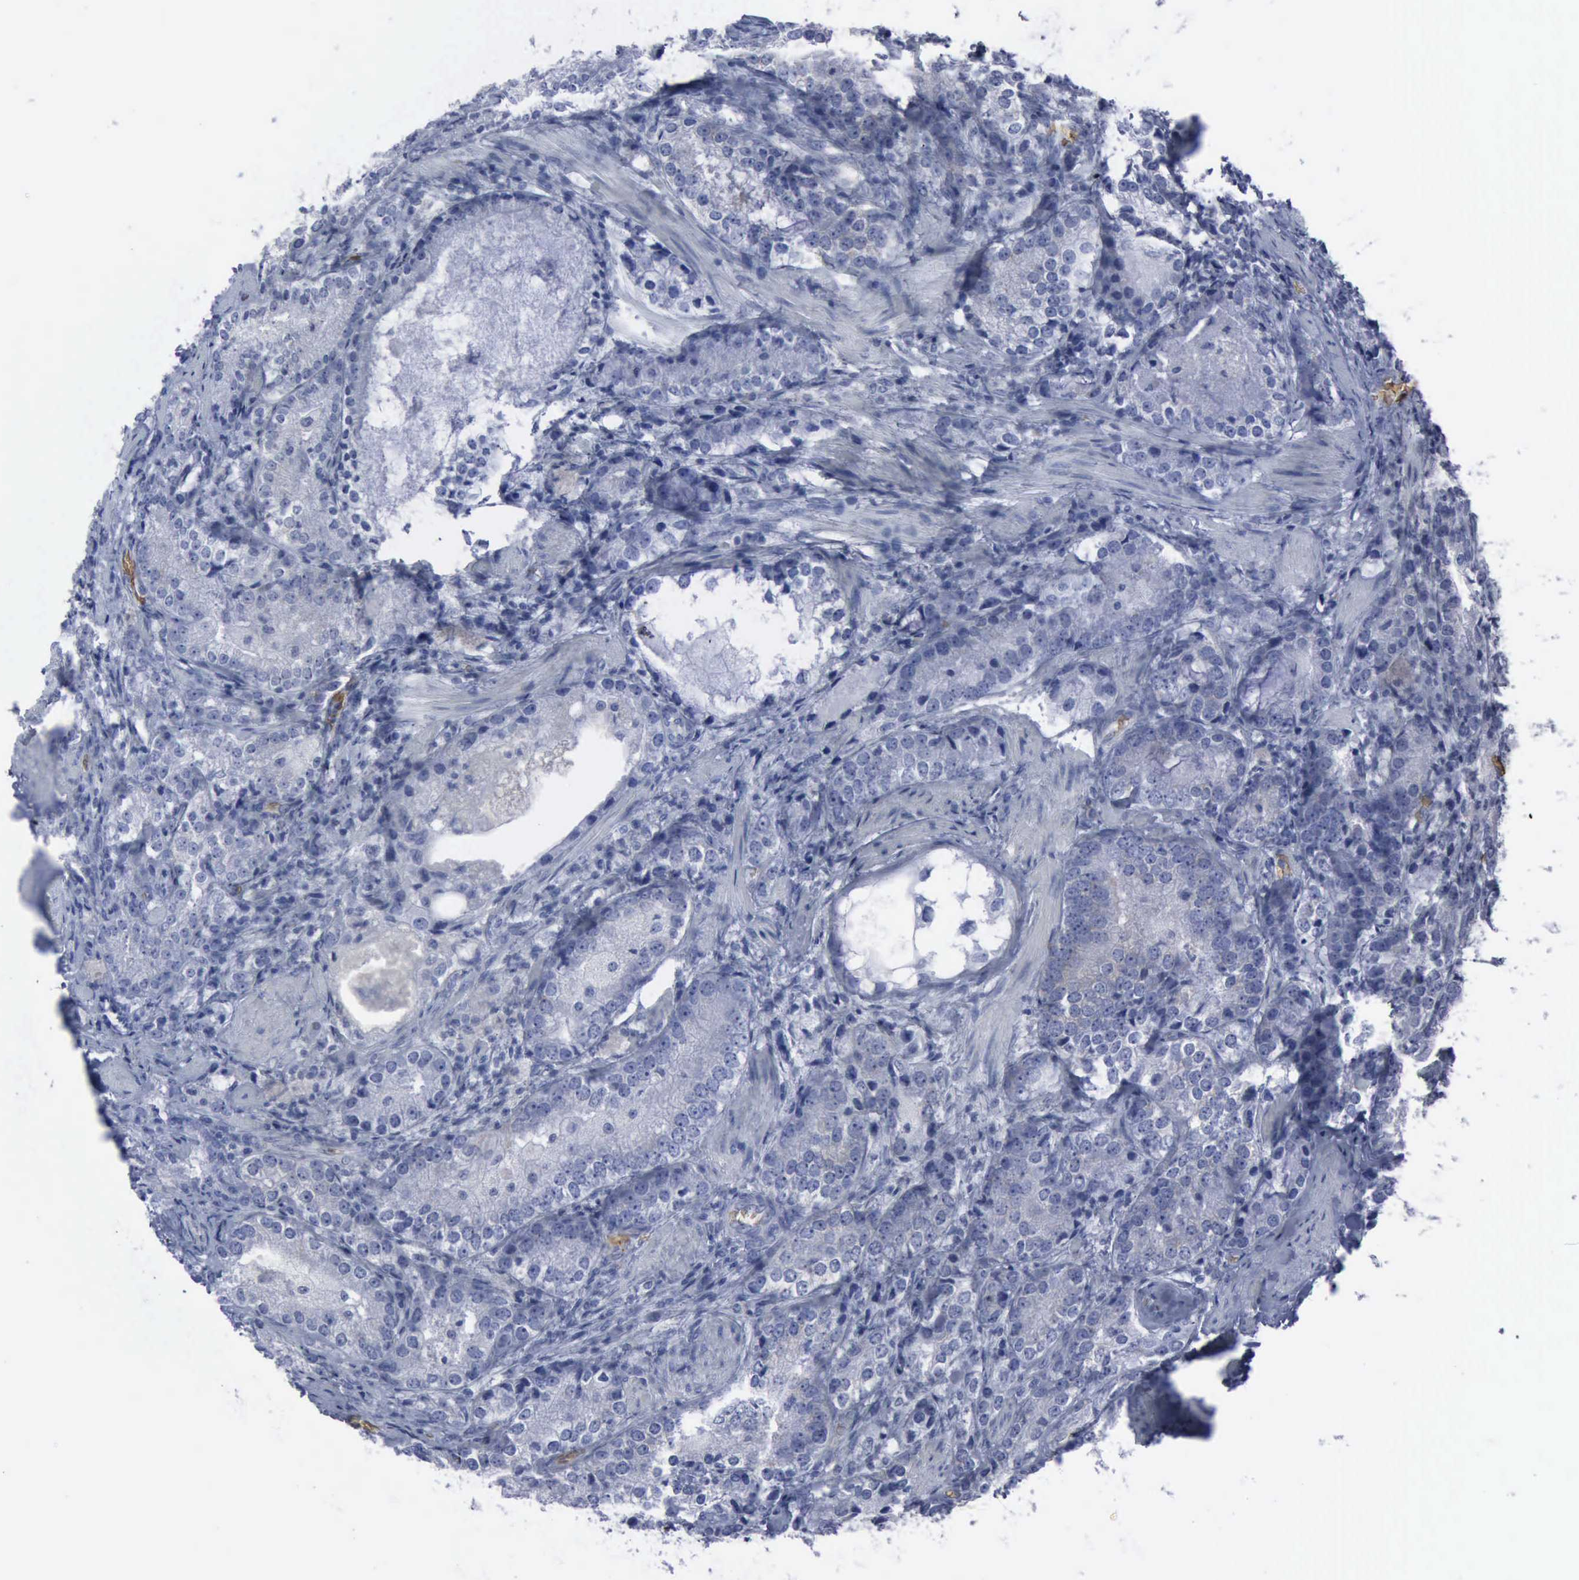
{"staining": {"intensity": "weak", "quantity": "<25%", "location": "cytoplasmic/membranous"}, "tissue": "prostate cancer", "cell_type": "Tumor cells", "image_type": "cancer", "snomed": [{"axis": "morphology", "description": "Adenocarcinoma, High grade"}, {"axis": "topography", "description": "Prostate"}], "caption": "Immunohistochemical staining of prostate adenocarcinoma (high-grade) shows no significant positivity in tumor cells.", "gene": "TGFB1", "patient": {"sex": "male", "age": 63}}